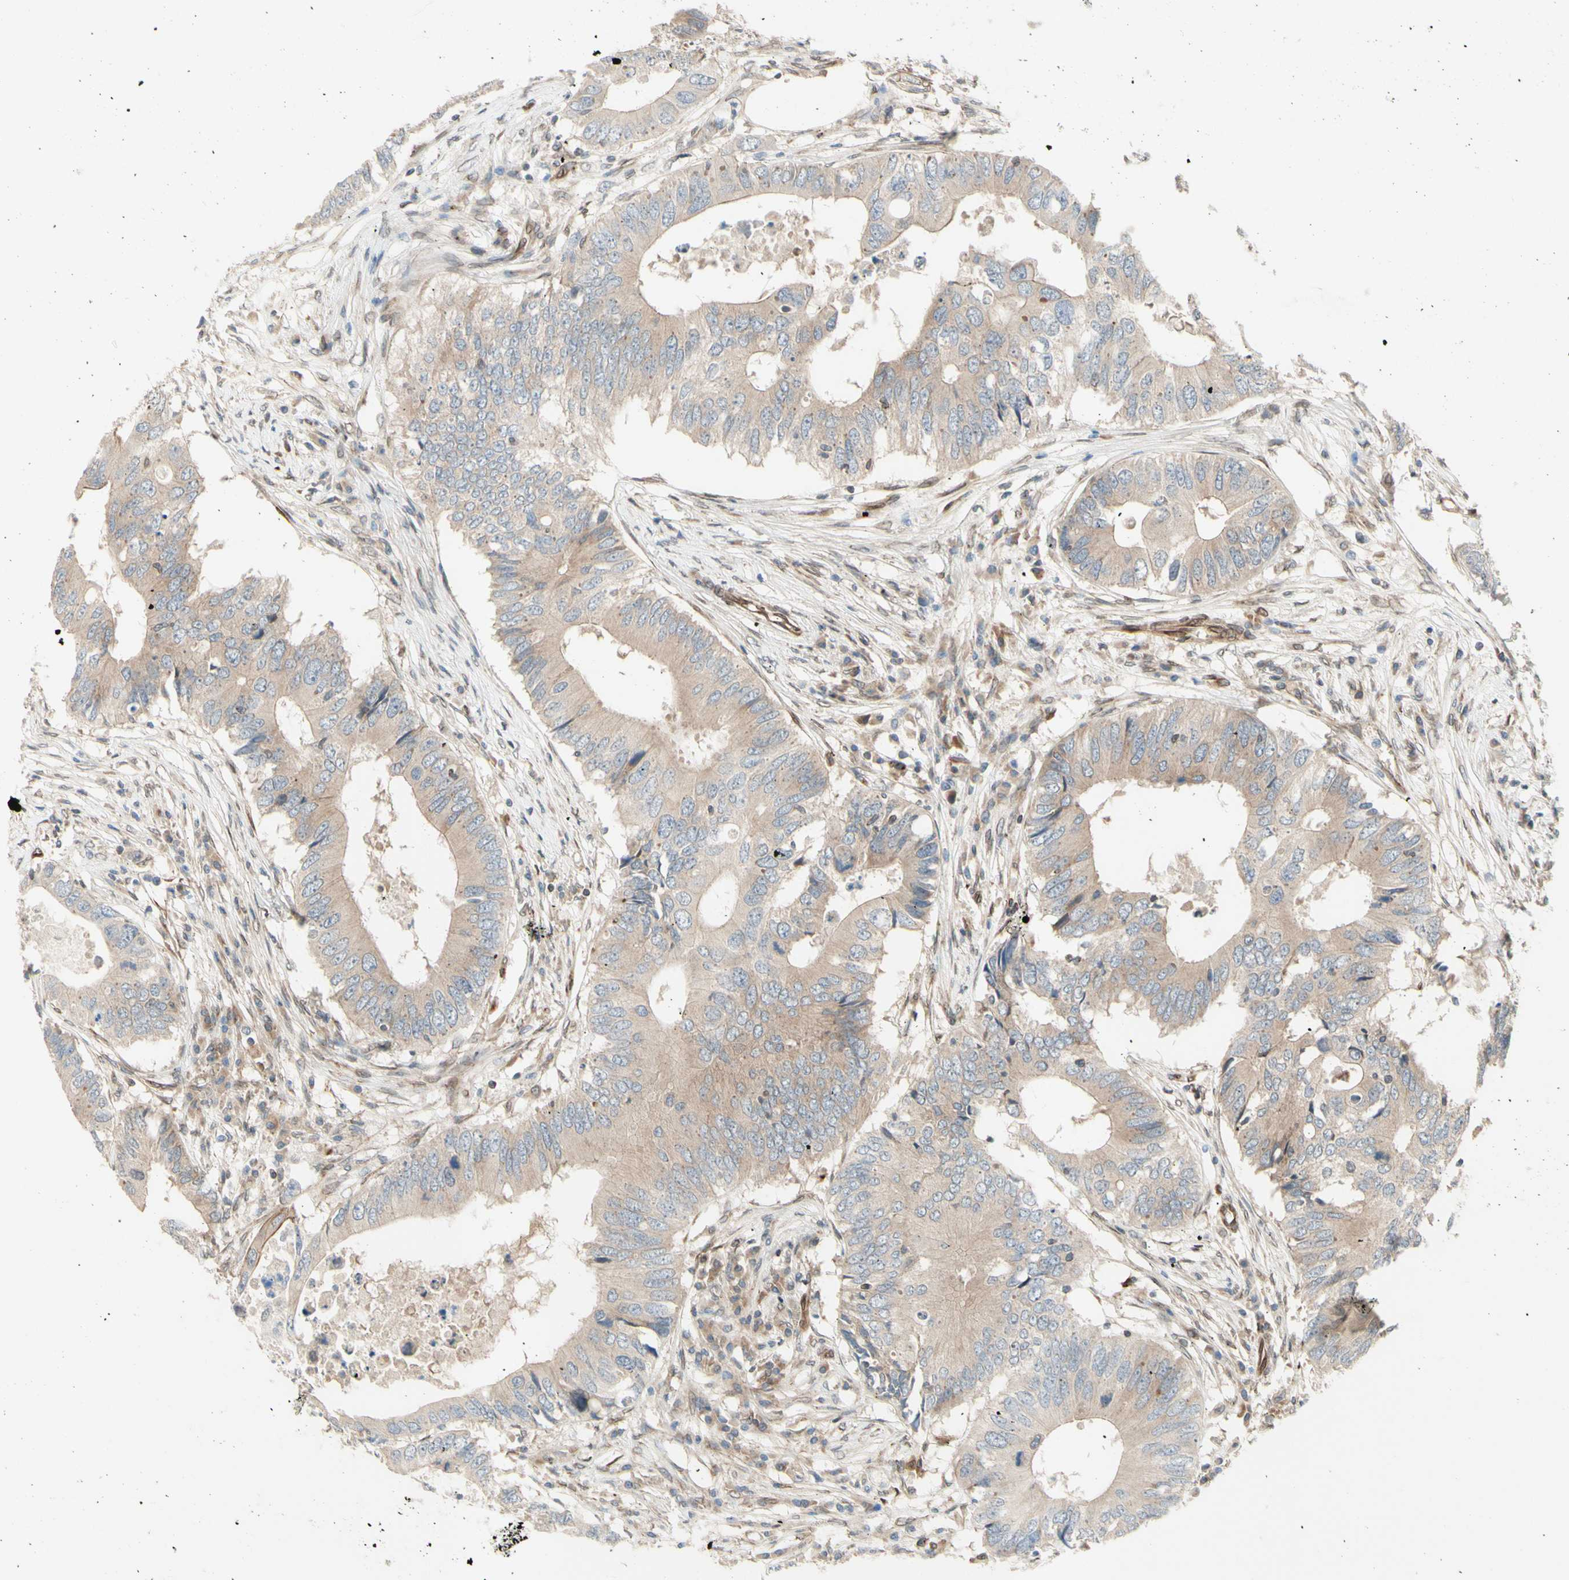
{"staining": {"intensity": "weak", "quantity": ">75%", "location": "cytoplasmic/membranous"}, "tissue": "colorectal cancer", "cell_type": "Tumor cells", "image_type": "cancer", "snomed": [{"axis": "morphology", "description": "Adenocarcinoma, NOS"}, {"axis": "topography", "description": "Colon"}], "caption": "This is an image of immunohistochemistry staining of colorectal cancer (adenocarcinoma), which shows weak expression in the cytoplasmic/membranous of tumor cells.", "gene": "TRAF2", "patient": {"sex": "male", "age": 71}}